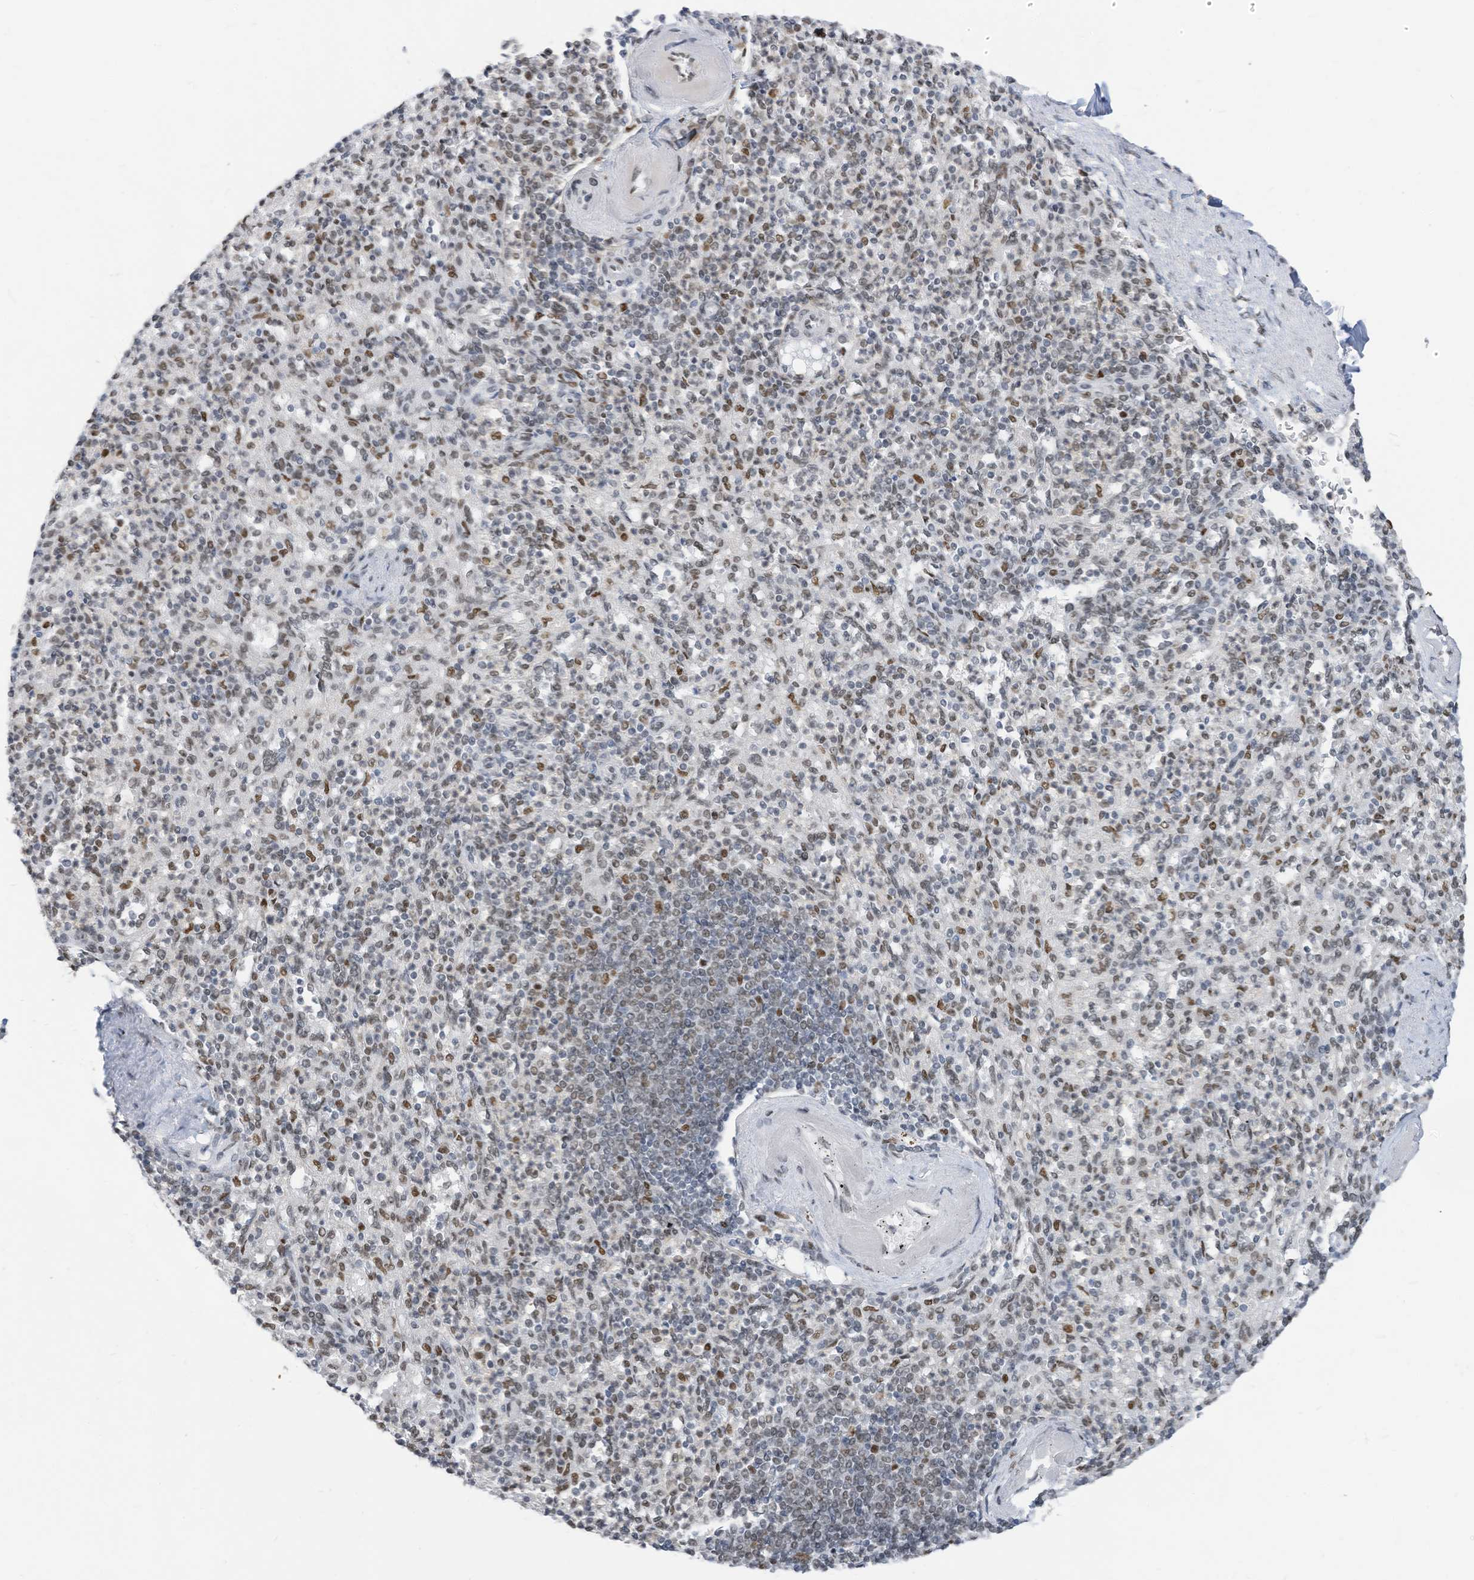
{"staining": {"intensity": "moderate", "quantity": "25%-75%", "location": "nuclear"}, "tissue": "spleen", "cell_type": "Cells in red pulp", "image_type": "normal", "snomed": [{"axis": "morphology", "description": "Normal tissue, NOS"}, {"axis": "topography", "description": "Spleen"}], "caption": "IHC (DAB) staining of normal spleen exhibits moderate nuclear protein expression in about 25%-75% of cells in red pulp. (DAB (3,3'-diaminobenzidine) IHC, brown staining for protein, blue staining for nuclei).", "gene": "KHSRP", "patient": {"sex": "female", "age": 74}}